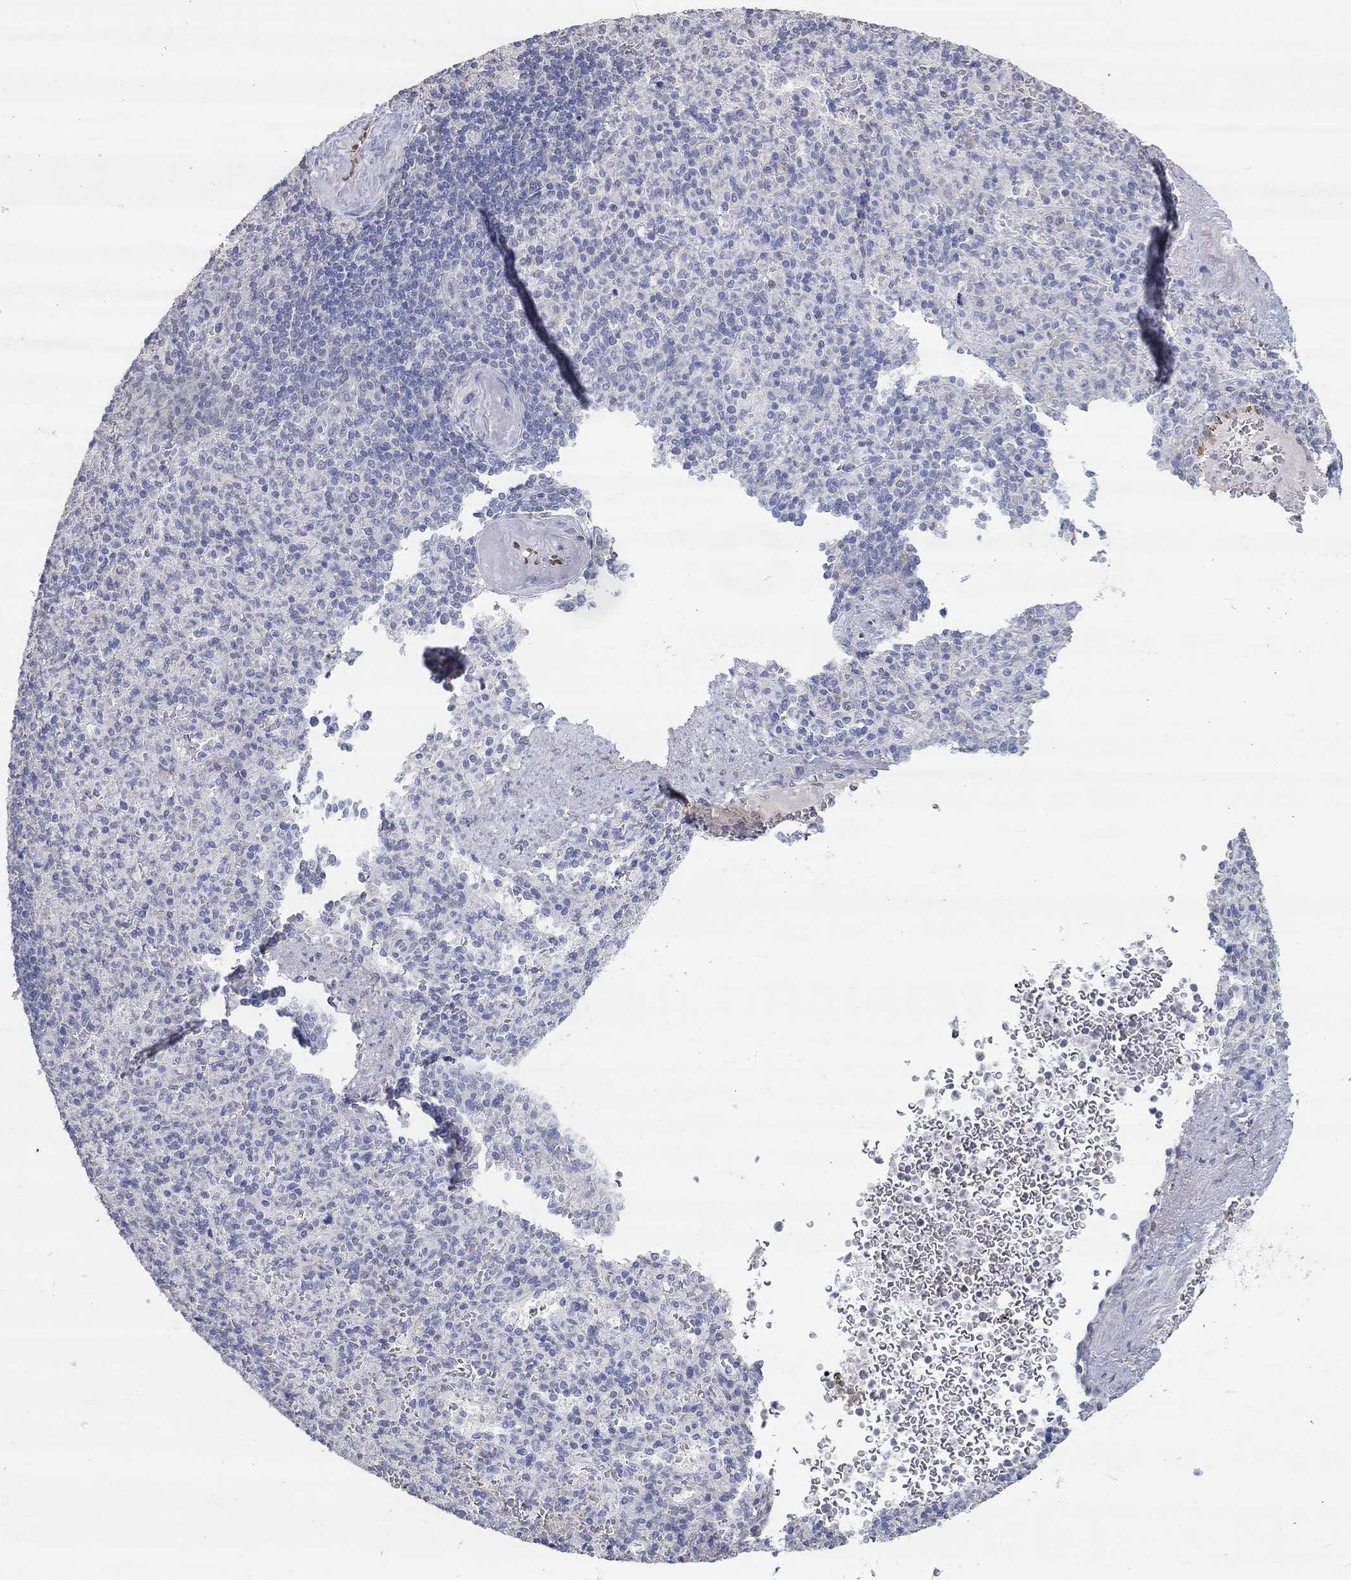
{"staining": {"intensity": "negative", "quantity": "none", "location": "none"}, "tissue": "spleen", "cell_type": "Cells in red pulp", "image_type": "normal", "snomed": [{"axis": "morphology", "description": "Normal tissue, NOS"}, {"axis": "topography", "description": "Spleen"}], "caption": "Cells in red pulp show no significant protein positivity in benign spleen.", "gene": "FGF2", "patient": {"sex": "female", "age": 74}}